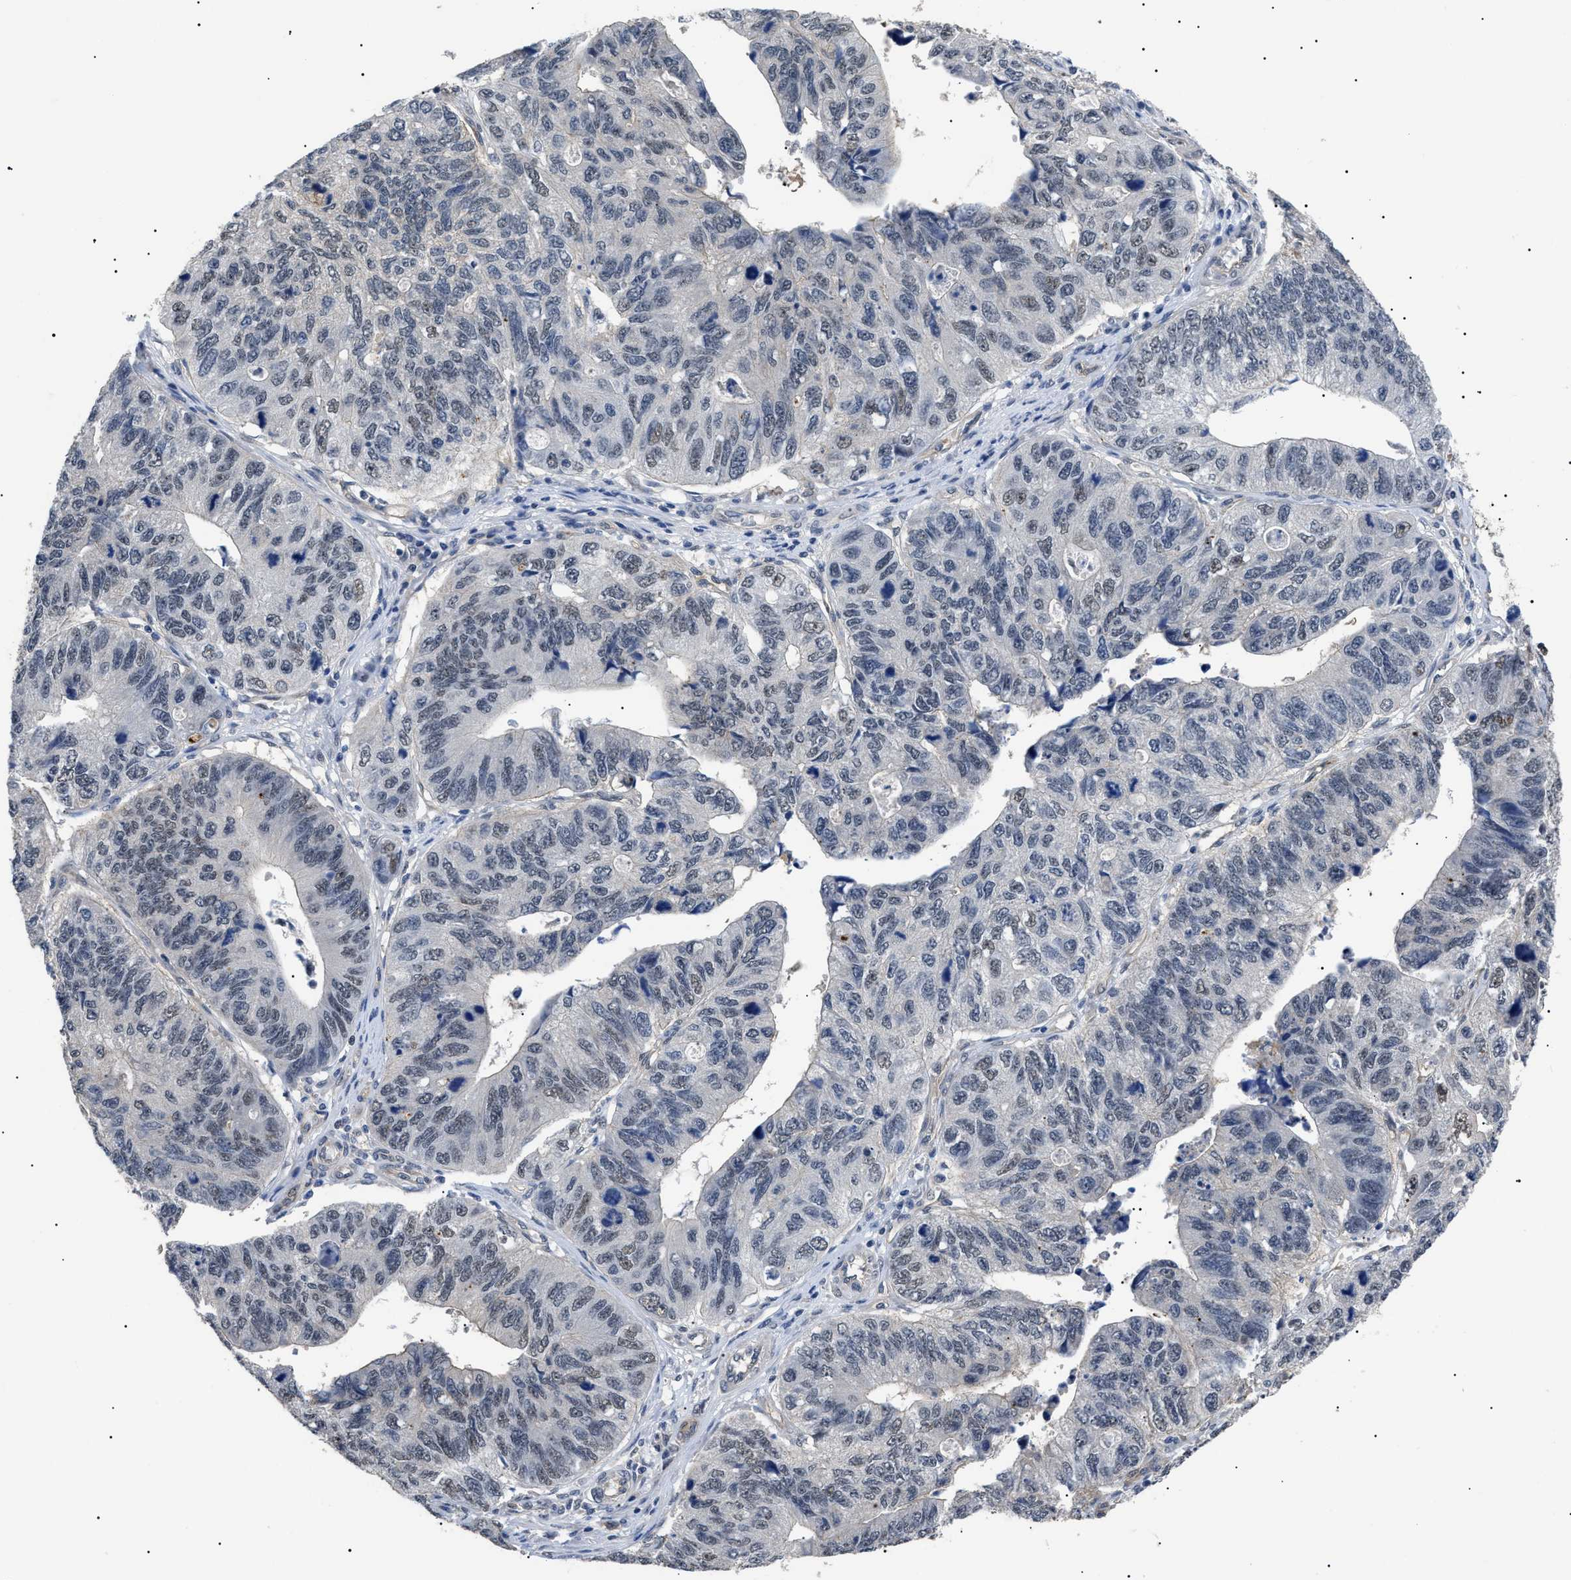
{"staining": {"intensity": "moderate", "quantity": "25%-75%", "location": "cytoplasmic/membranous,nuclear"}, "tissue": "stomach cancer", "cell_type": "Tumor cells", "image_type": "cancer", "snomed": [{"axis": "morphology", "description": "Adenocarcinoma, NOS"}, {"axis": "topography", "description": "Stomach"}], "caption": "High-magnification brightfield microscopy of stomach adenocarcinoma stained with DAB (3,3'-diaminobenzidine) (brown) and counterstained with hematoxylin (blue). tumor cells exhibit moderate cytoplasmic/membranous and nuclear positivity is seen in approximately25%-75% of cells. (Stains: DAB in brown, nuclei in blue, Microscopy: brightfield microscopy at high magnification).", "gene": "CRCP", "patient": {"sex": "male", "age": 59}}